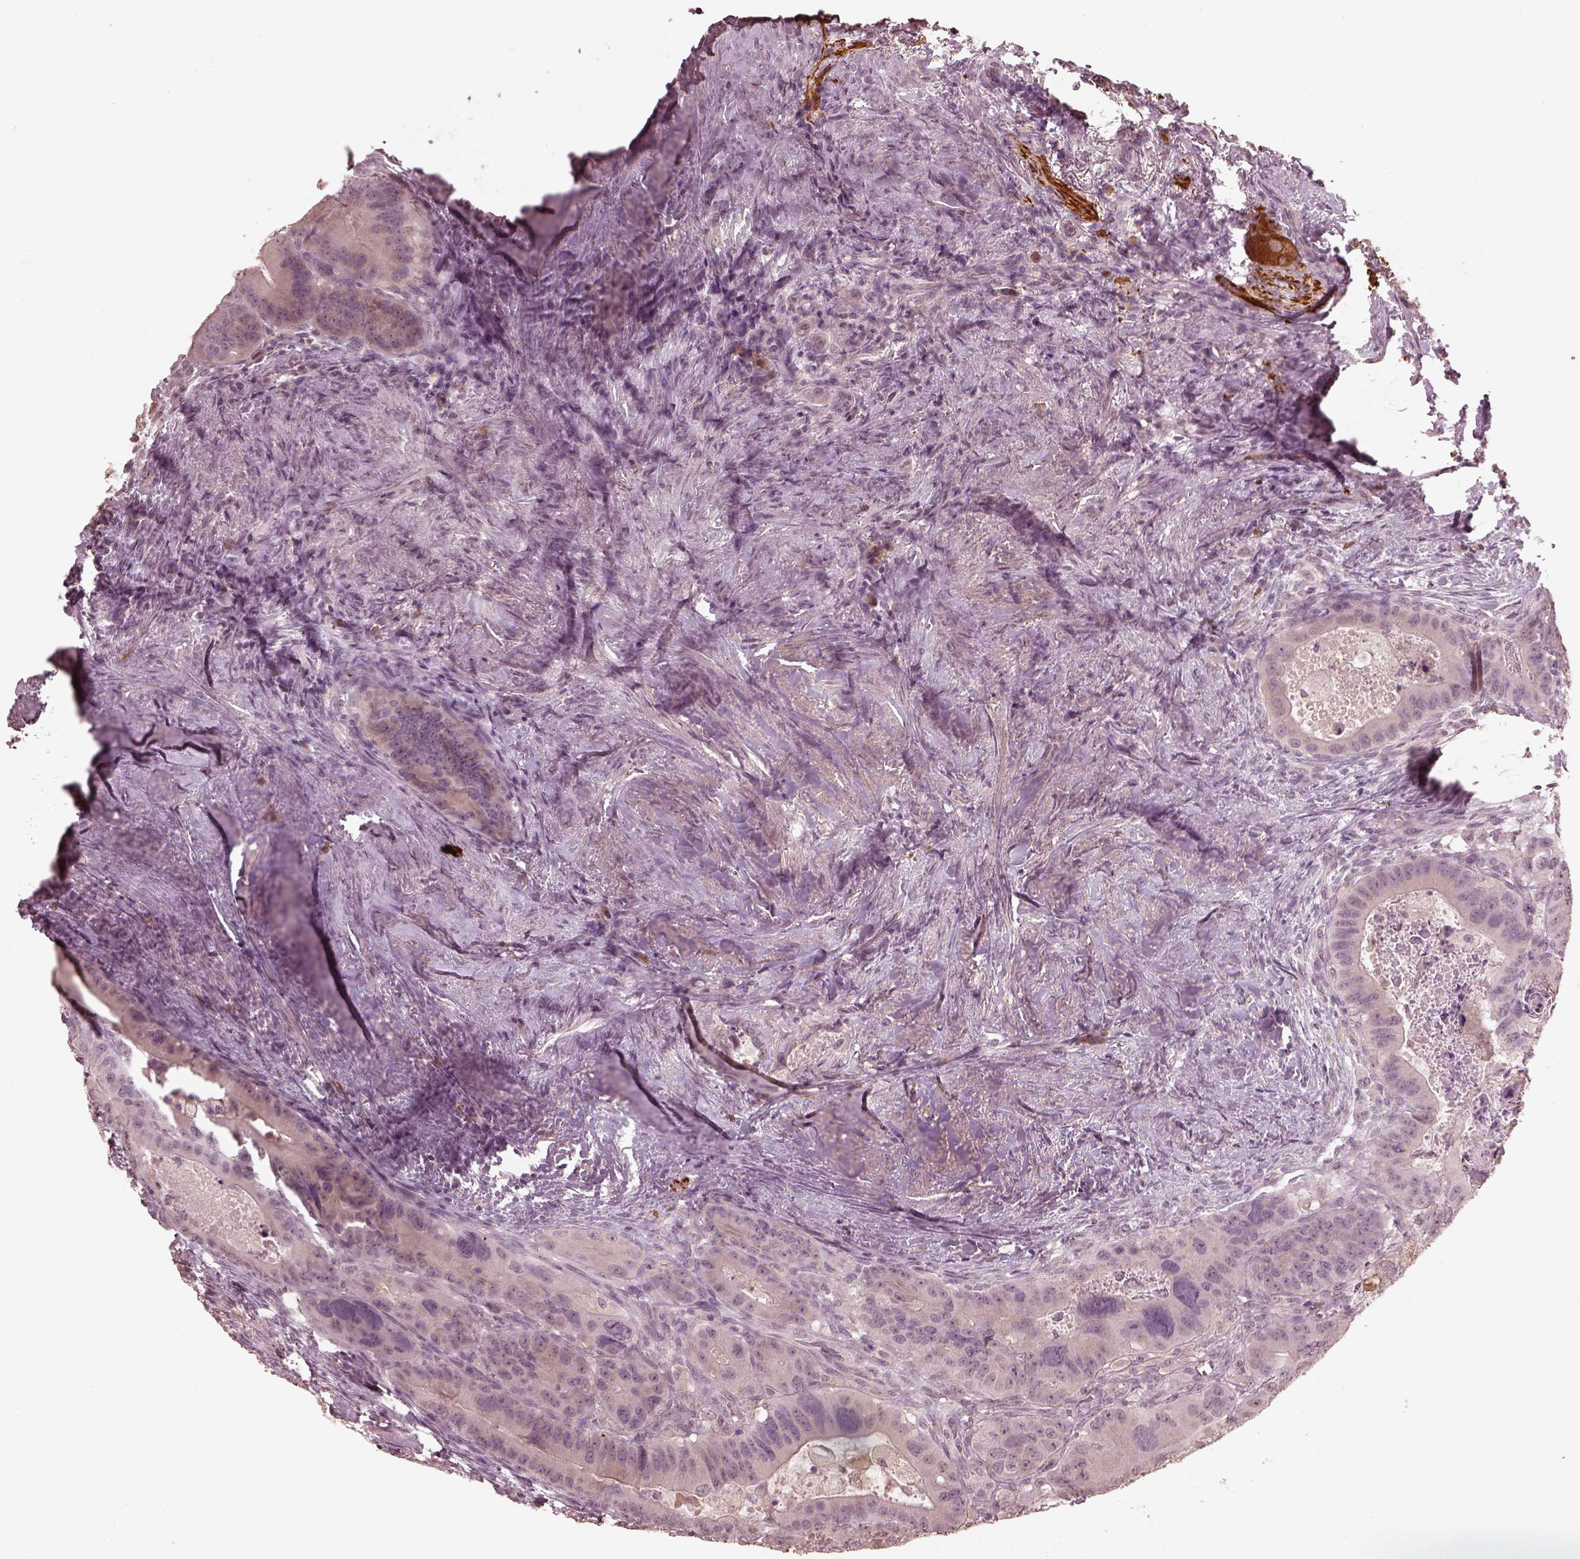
{"staining": {"intensity": "negative", "quantity": "none", "location": "none"}, "tissue": "colorectal cancer", "cell_type": "Tumor cells", "image_type": "cancer", "snomed": [{"axis": "morphology", "description": "Adenocarcinoma, NOS"}, {"axis": "topography", "description": "Rectum"}], "caption": "Immunohistochemistry photomicrograph of human adenocarcinoma (colorectal) stained for a protein (brown), which demonstrates no expression in tumor cells.", "gene": "CALR3", "patient": {"sex": "male", "age": 64}}